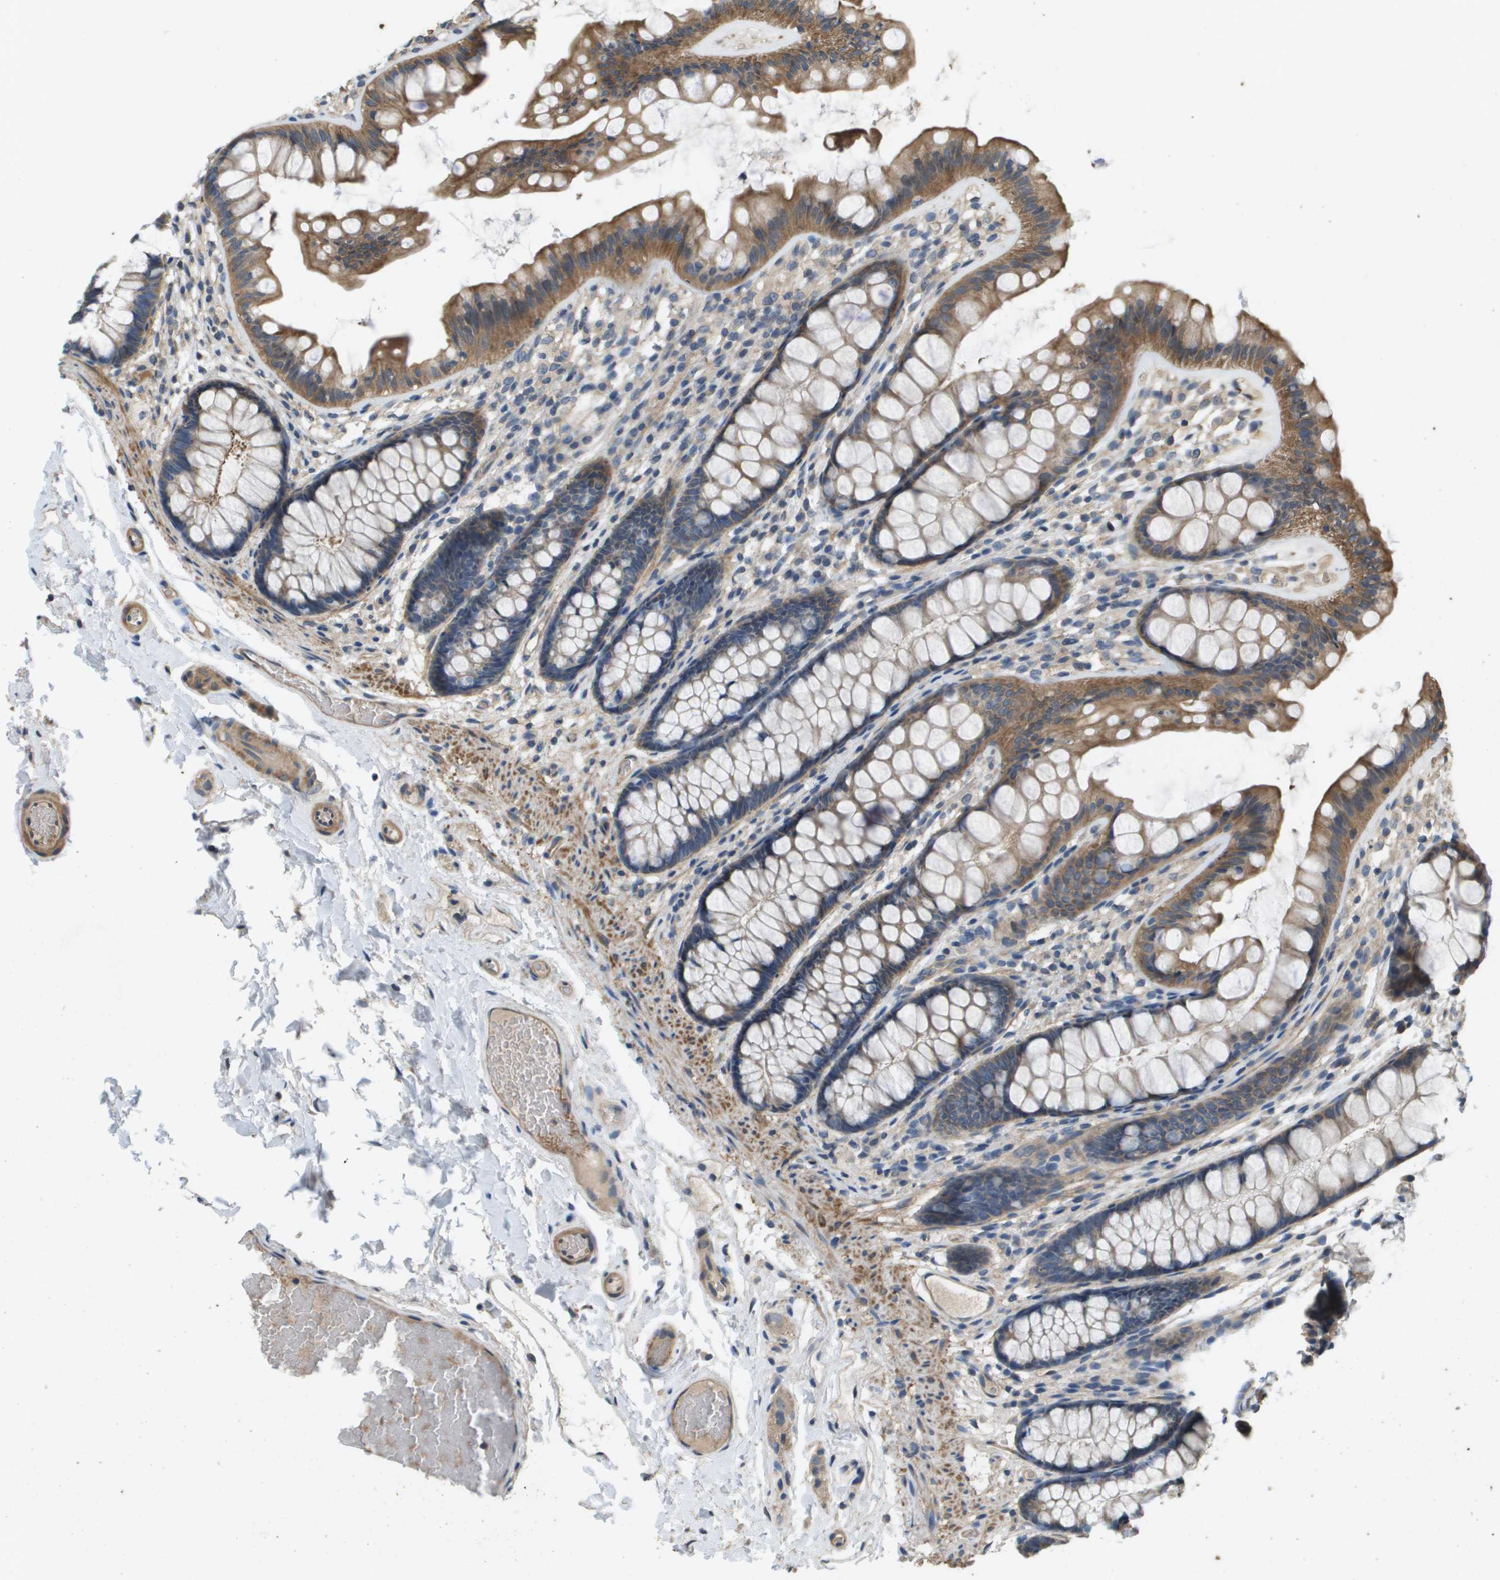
{"staining": {"intensity": "weak", "quantity": ">75%", "location": "cytoplasmic/membranous"}, "tissue": "colon", "cell_type": "Endothelial cells", "image_type": "normal", "snomed": [{"axis": "morphology", "description": "Normal tissue, NOS"}, {"axis": "topography", "description": "Colon"}], "caption": "Colon stained for a protein displays weak cytoplasmic/membranous positivity in endothelial cells. The staining is performed using DAB brown chromogen to label protein expression. The nuclei are counter-stained blue using hematoxylin.", "gene": "KRT23", "patient": {"sex": "female", "age": 56}}